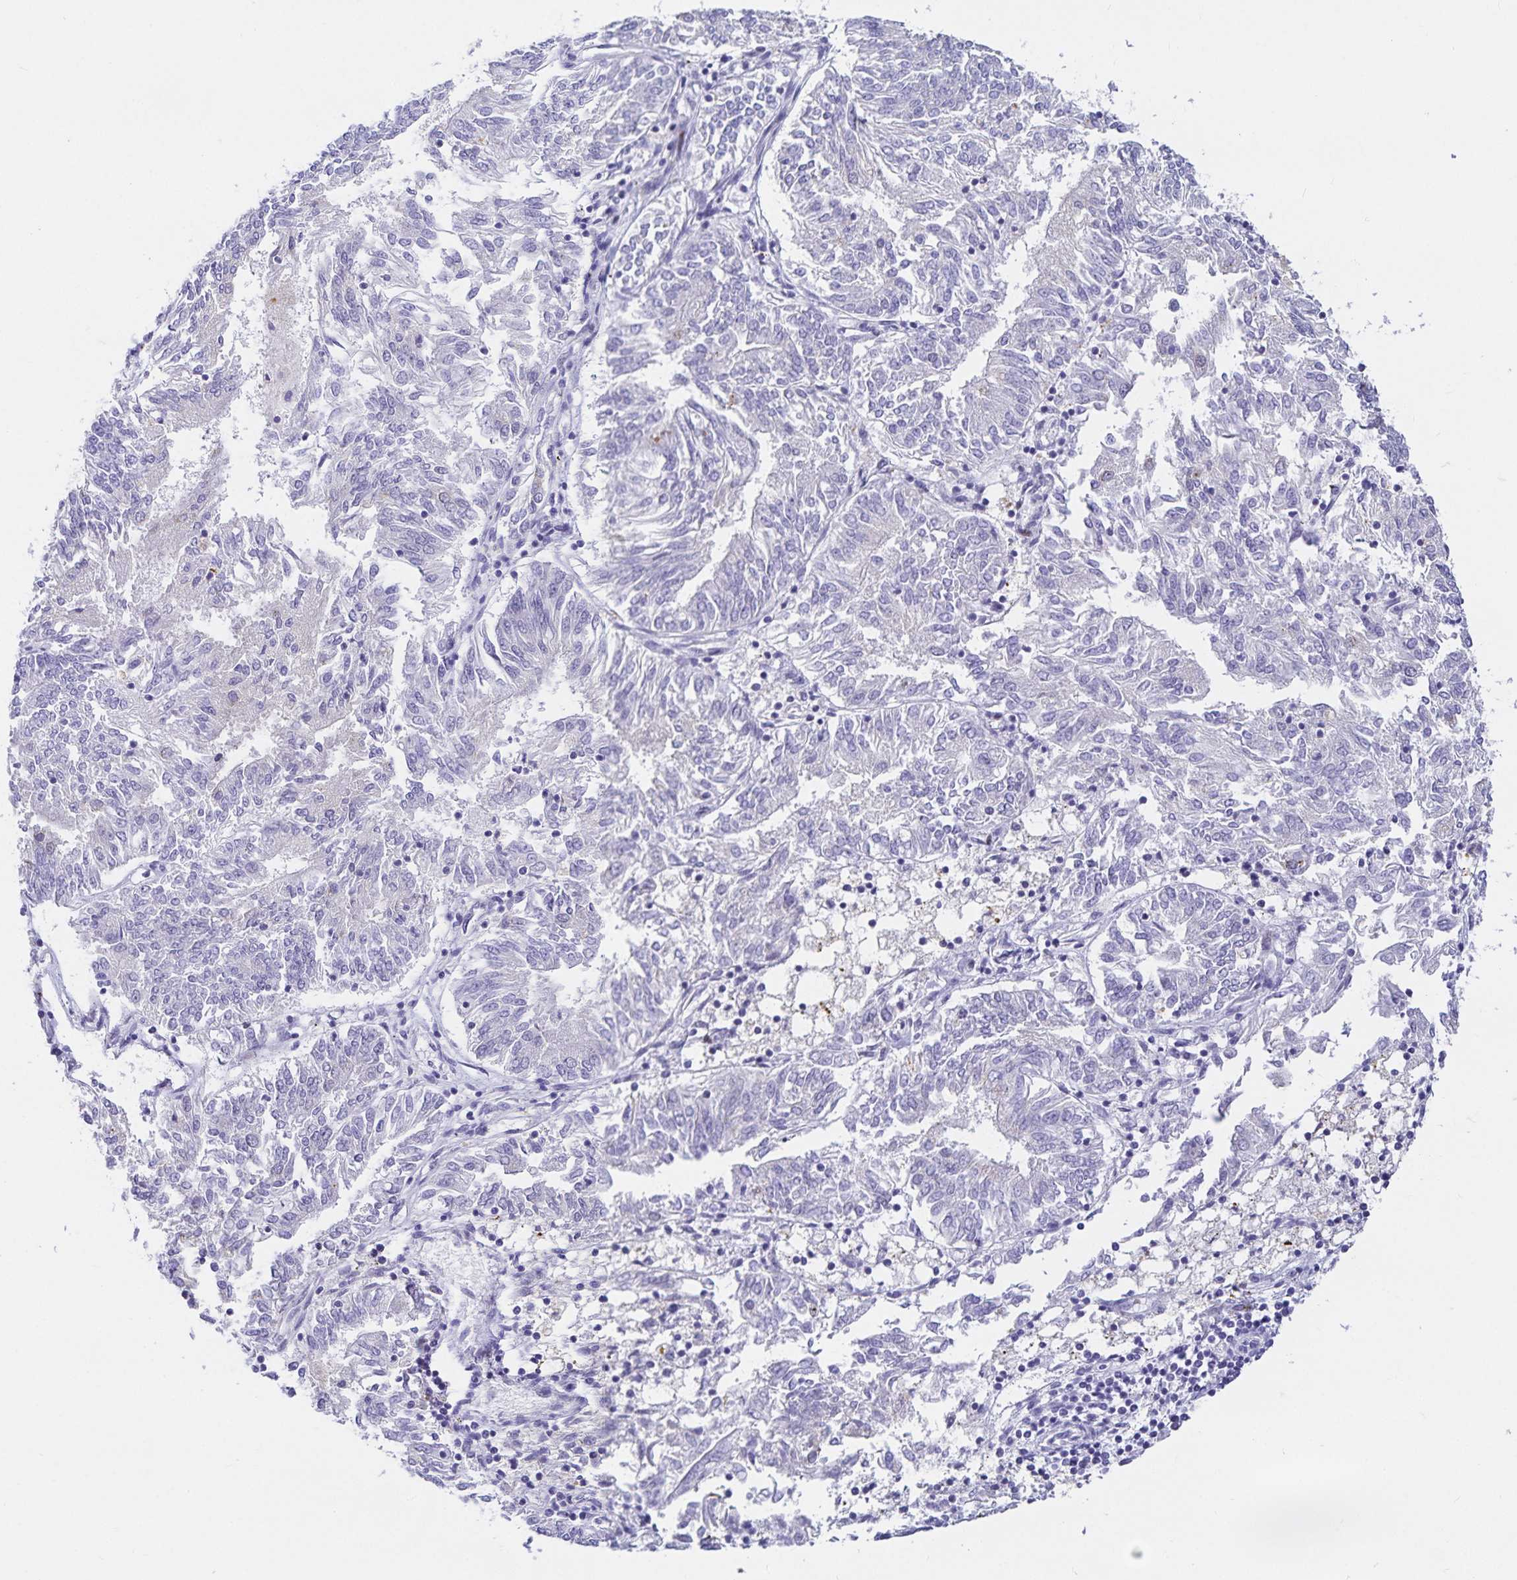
{"staining": {"intensity": "negative", "quantity": "none", "location": "none"}, "tissue": "endometrial cancer", "cell_type": "Tumor cells", "image_type": "cancer", "snomed": [{"axis": "morphology", "description": "Adenocarcinoma, NOS"}, {"axis": "topography", "description": "Endometrium"}], "caption": "High power microscopy micrograph of an IHC micrograph of endometrial adenocarcinoma, revealing no significant expression in tumor cells.", "gene": "KBTBD13", "patient": {"sex": "female", "age": 58}}